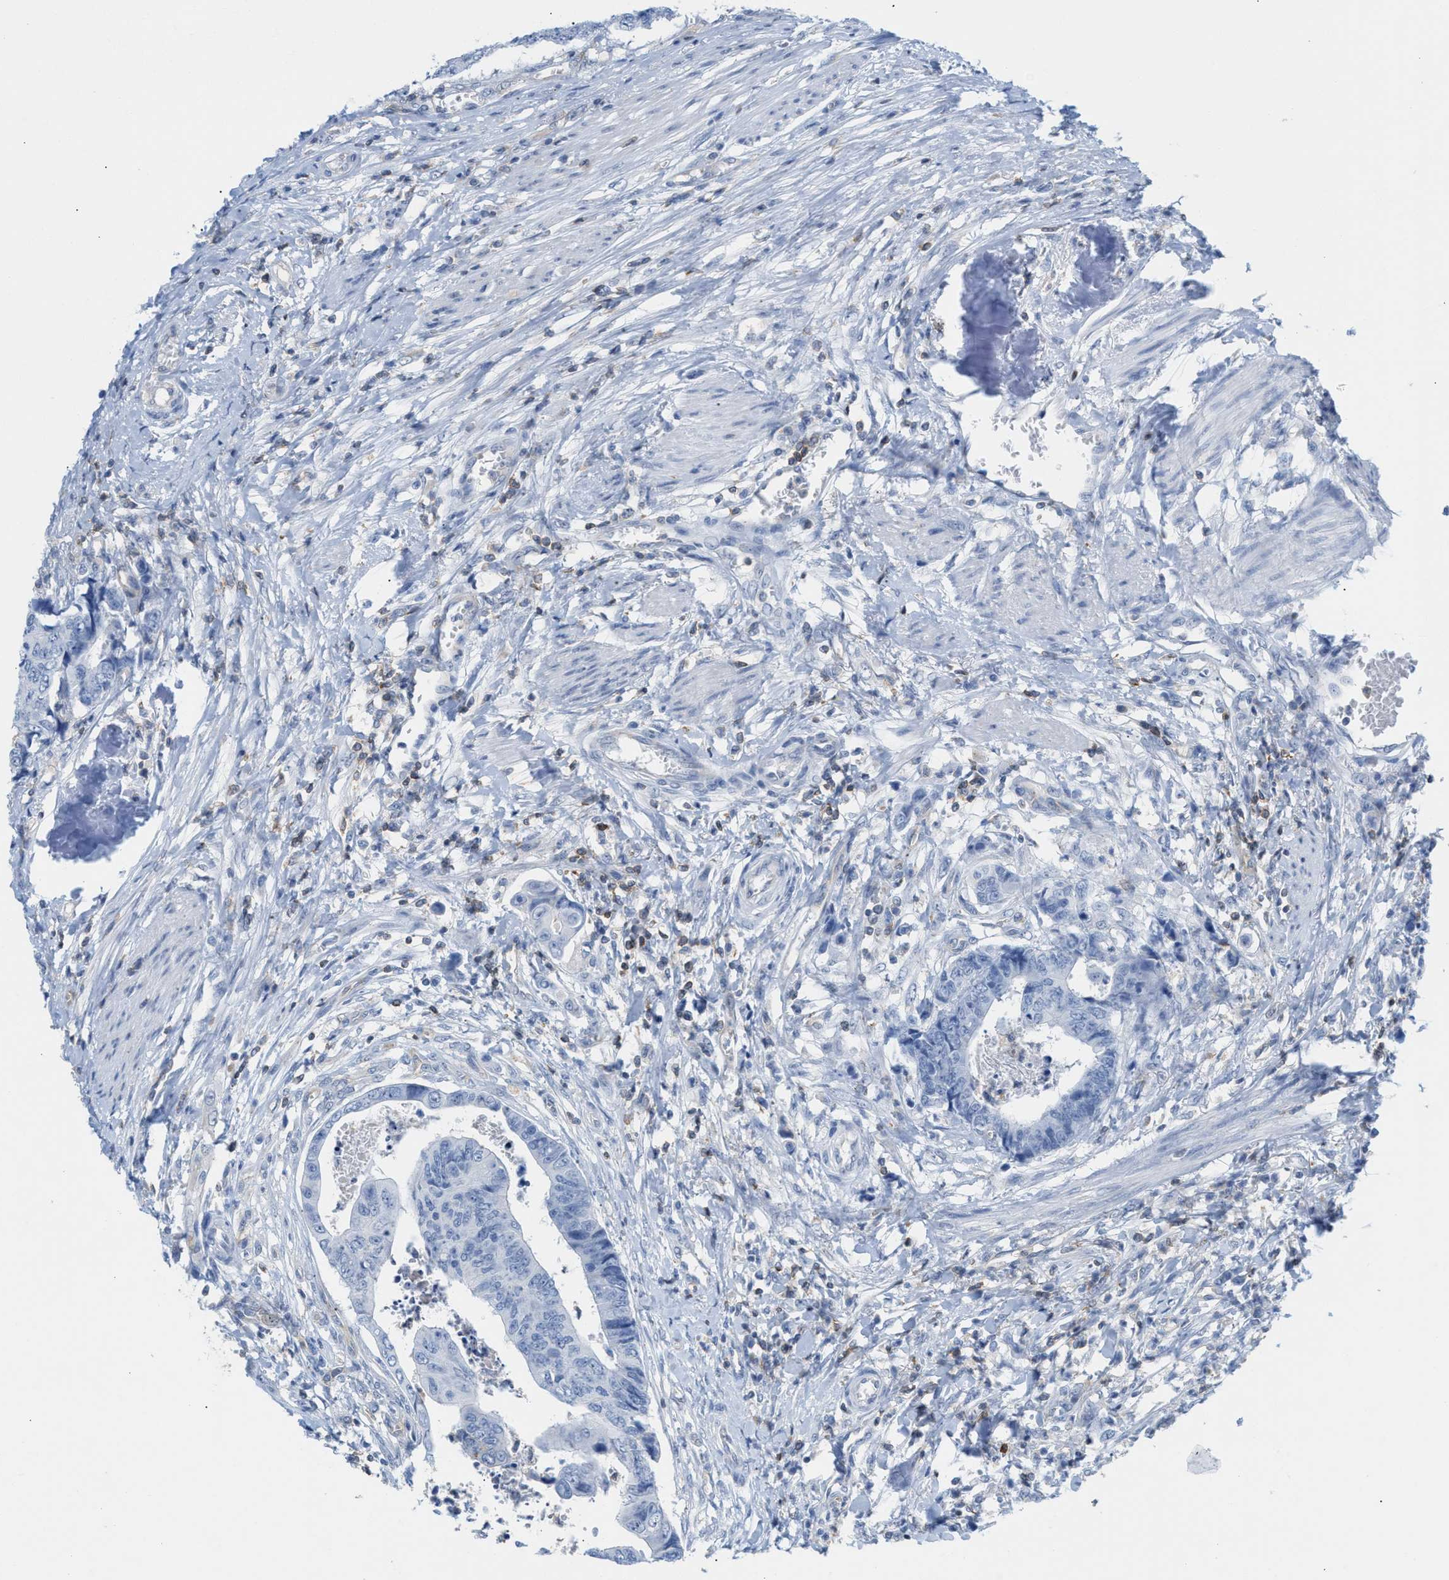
{"staining": {"intensity": "negative", "quantity": "none", "location": "none"}, "tissue": "colorectal cancer", "cell_type": "Tumor cells", "image_type": "cancer", "snomed": [{"axis": "morphology", "description": "Adenocarcinoma, NOS"}, {"axis": "topography", "description": "Rectum"}], "caption": "Histopathology image shows no significant protein expression in tumor cells of colorectal cancer (adenocarcinoma).", "gene": "IL16", "patient": {"sex": "male", "age": 84}}